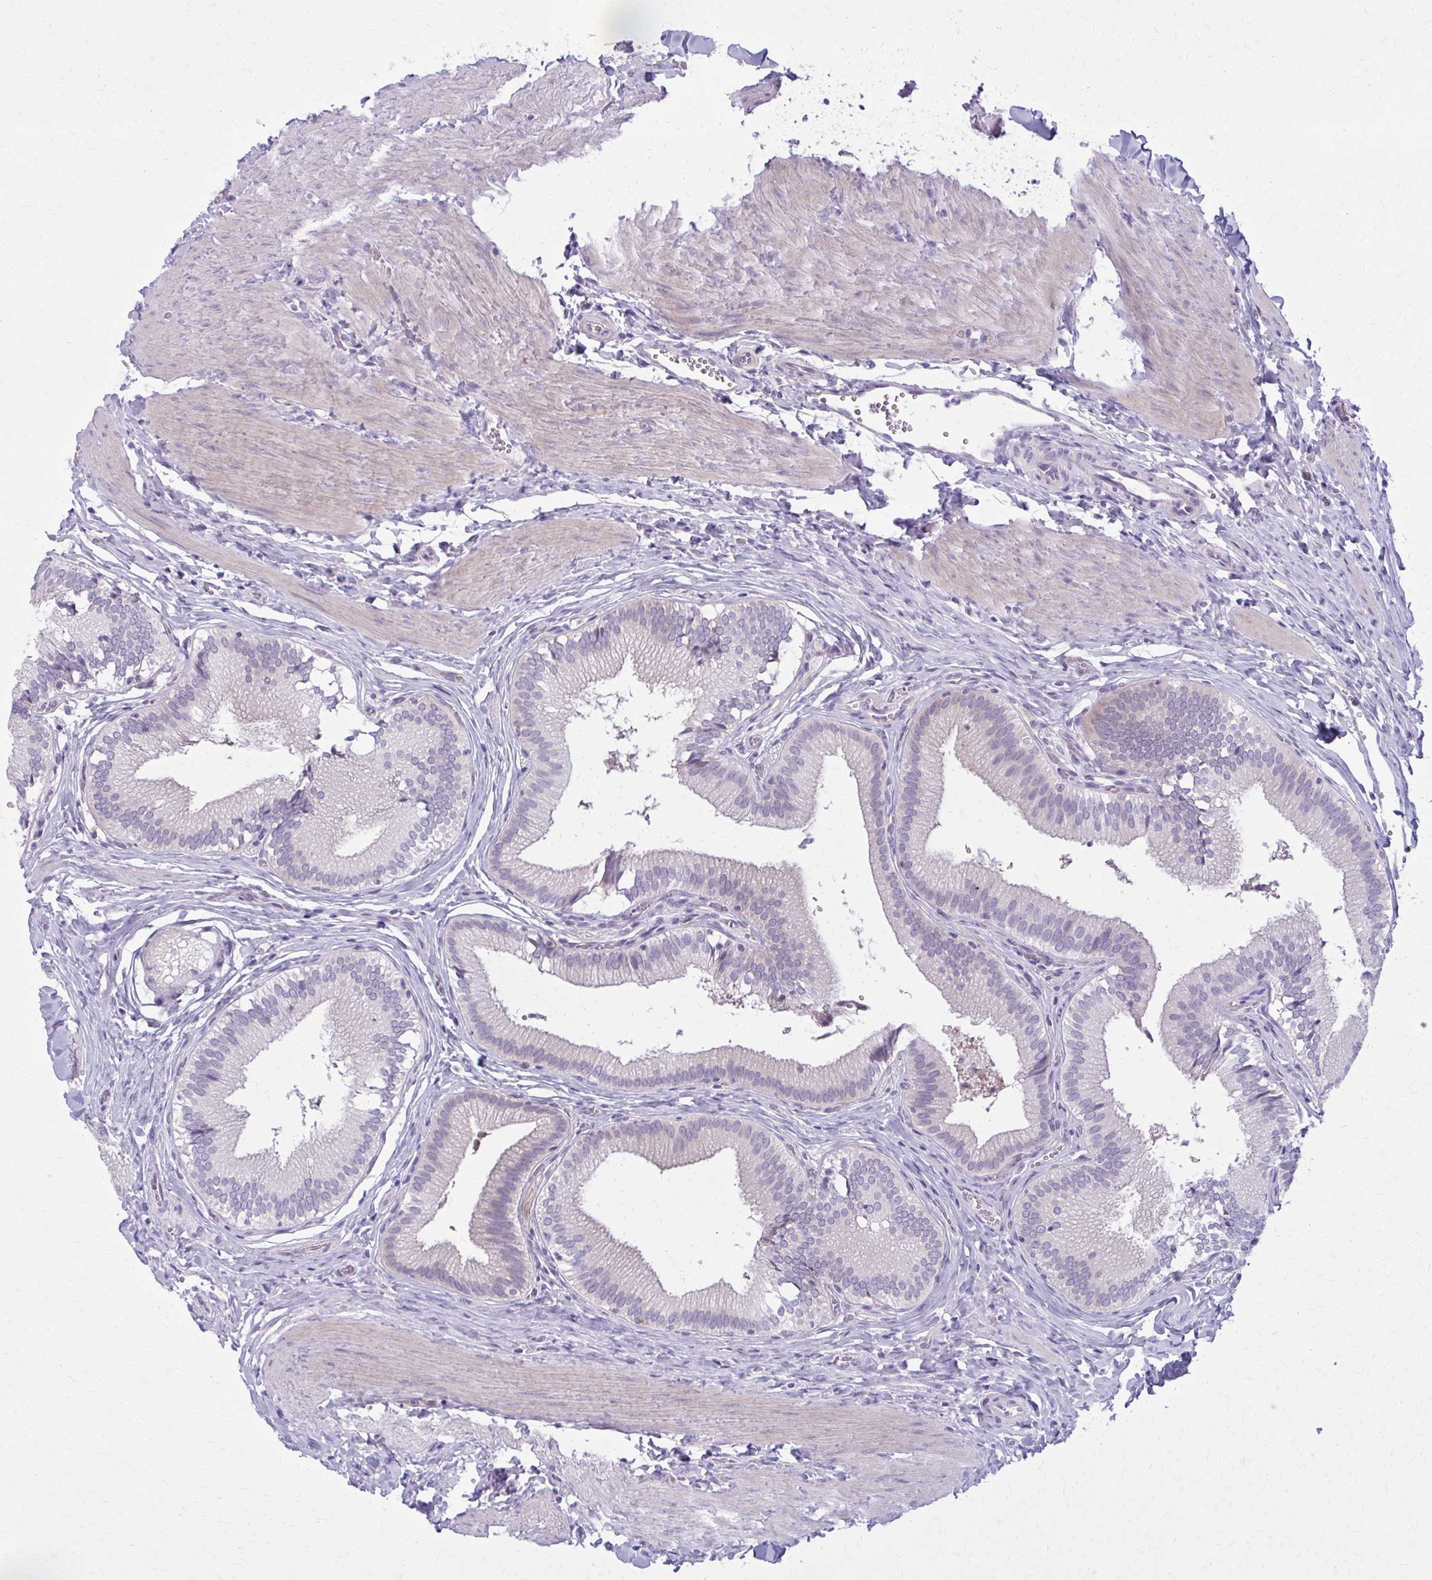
{"staining": {"intensity": "negative", "quantity": "none", "location": "none"}, "tissue": "gallbladder", "cell_type": "Glandular cells", "image_type": "normal", "snomed": [{"axis": "morphology", "description": "Normal tissue, NOS"}, {"axis": "topography", "description": "Gallbladder"}, {"axis": "topography", "description": "Peripheral nerve tissue"}], "caption": "This is an immunohistochemistry (IHC) photomicrograph of benign gallbladder. There is no staining in glandular cells.", "gene": "CD38", "patient": {"sex": "male", "age": 17}}